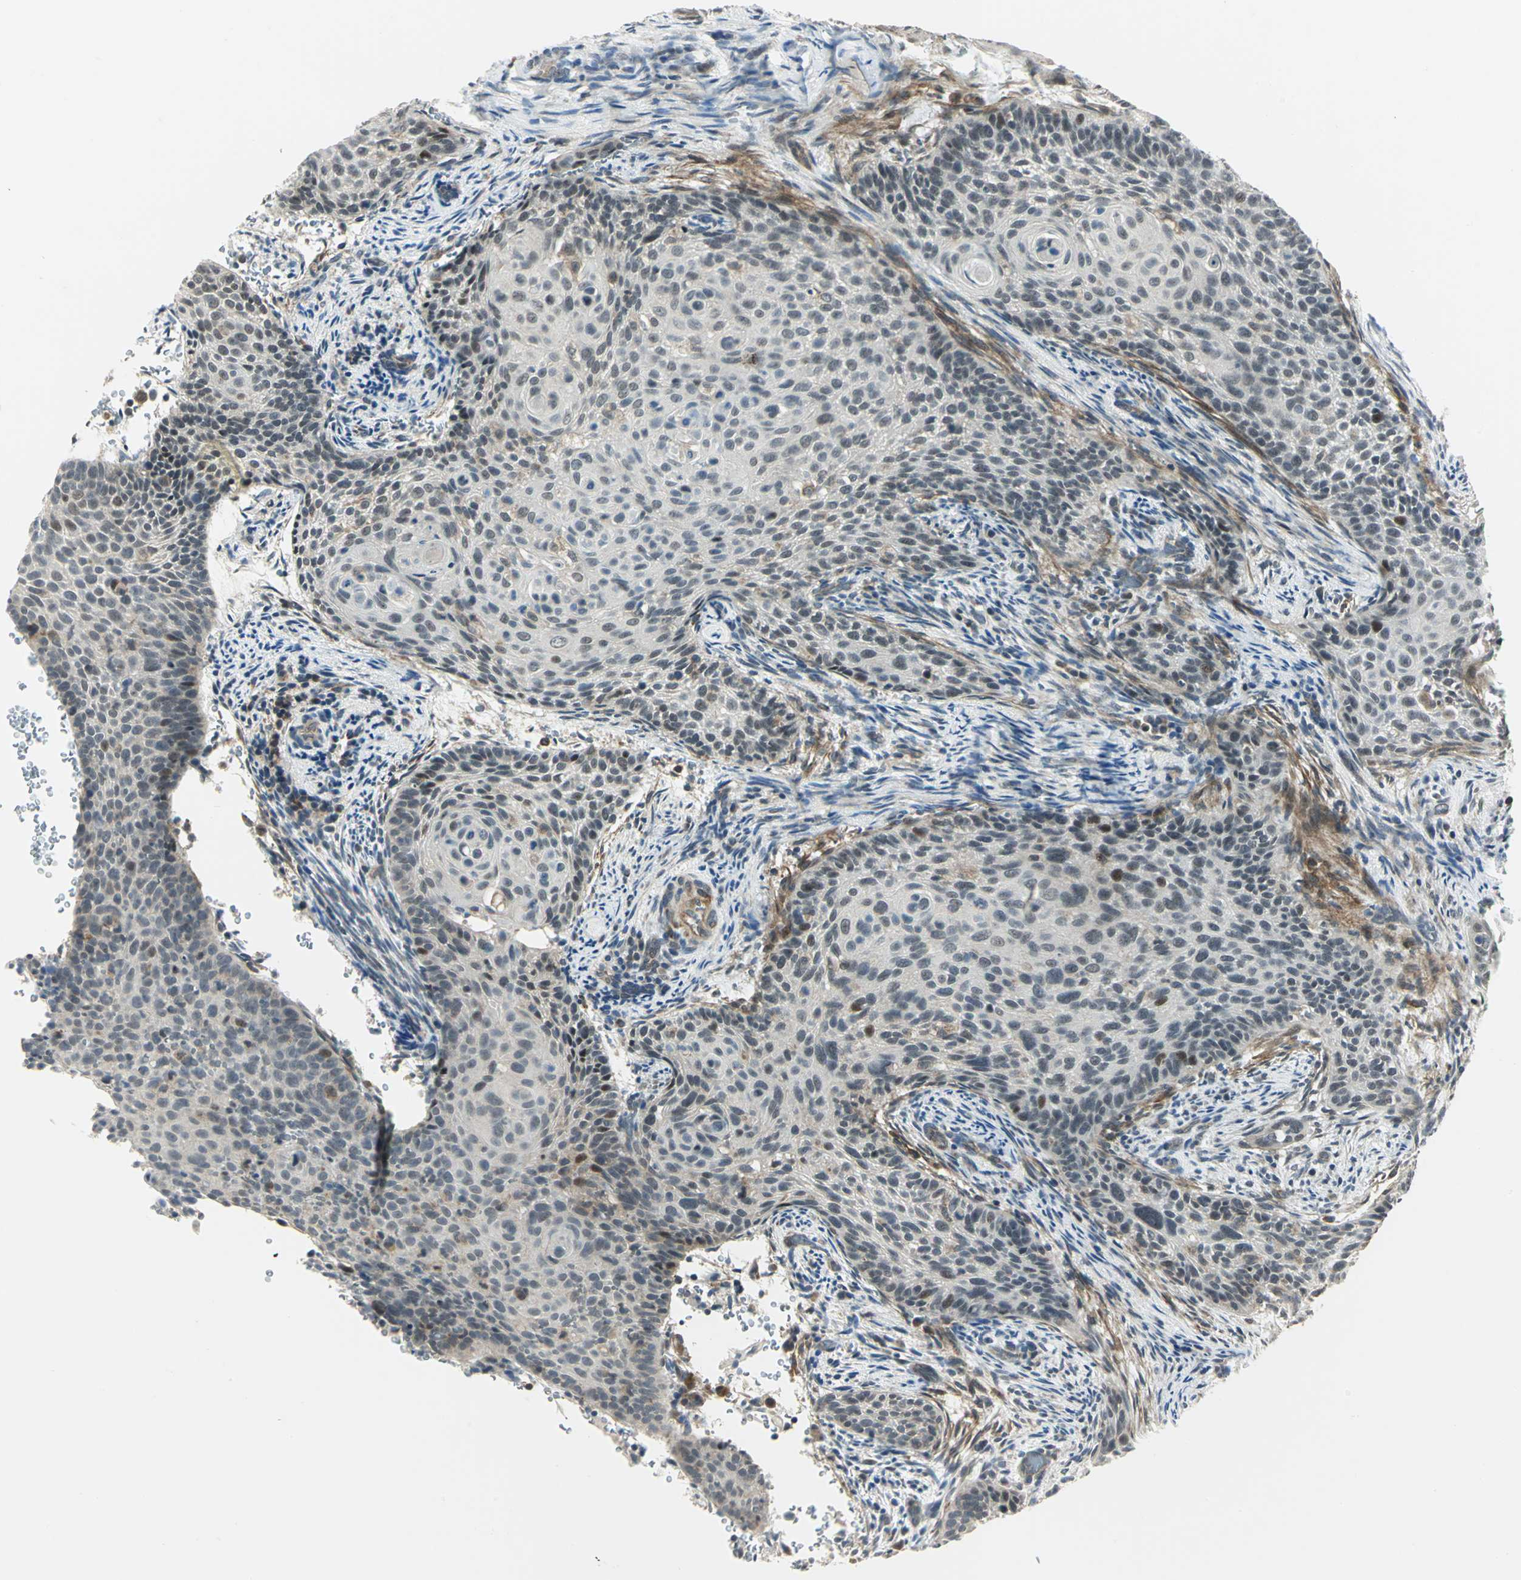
{"staining": {"intensity": "weak", "quantity": "25%-75%", "location": "cytoplasmic/membranous"}, "tissue": "cervical cancer", "cell_type": "Tumor cells", "image_type": "cancer", "snomed": [{"axis": "morphology", "description": "Squamous cell carcinoma, NOS"}, {"axis": "topography", "description": "Cervix"}], "caption": "There is low levels of weak cytoplasmic/membranous expression in tumor cells of cervical cancer (squamous cell carcinoma), as demonstrated by immunohistochemical staining (brown color).", "gene": "PLAGL2", "patient": {"sex": "female", "age": 33}}